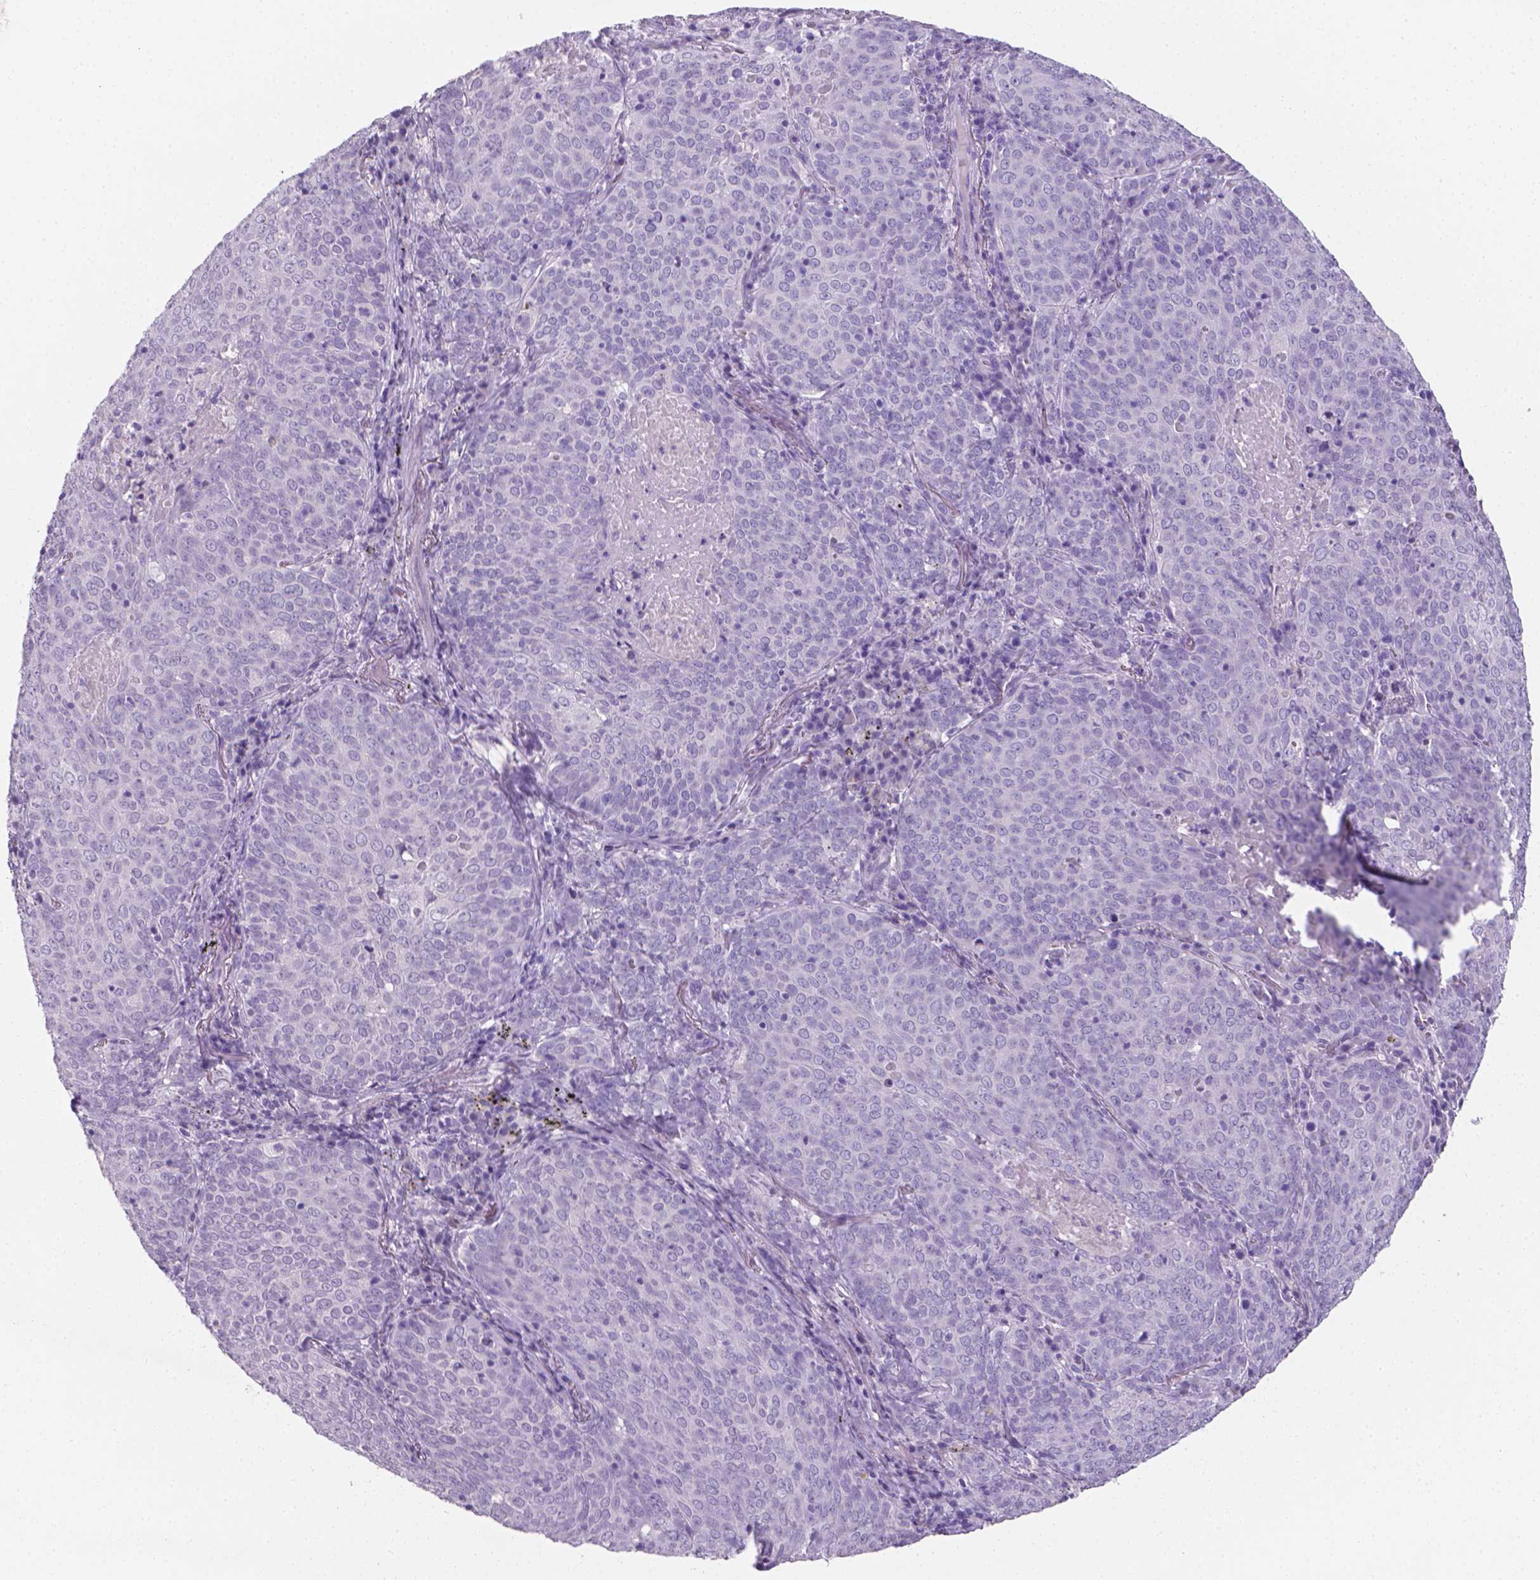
{"staining": {"intensity": "negative", "quantity": "none", "location": "none"}, "tissue": "lung cancer", "cell_type": "Tumor cells", "image_type": "cancer", "snomed": [{"axis": "morphology", "description": "Squamous cell carcinoma, NOS"}, {"axis": "topography", "description": "Lung"}], "caption": "Protein analysis of squamous cell carcinoma (lung) displays no significant staining in tumor cells.", "gene": "XPNPEP2", "patient": {"sex": "male", "age": 82}}